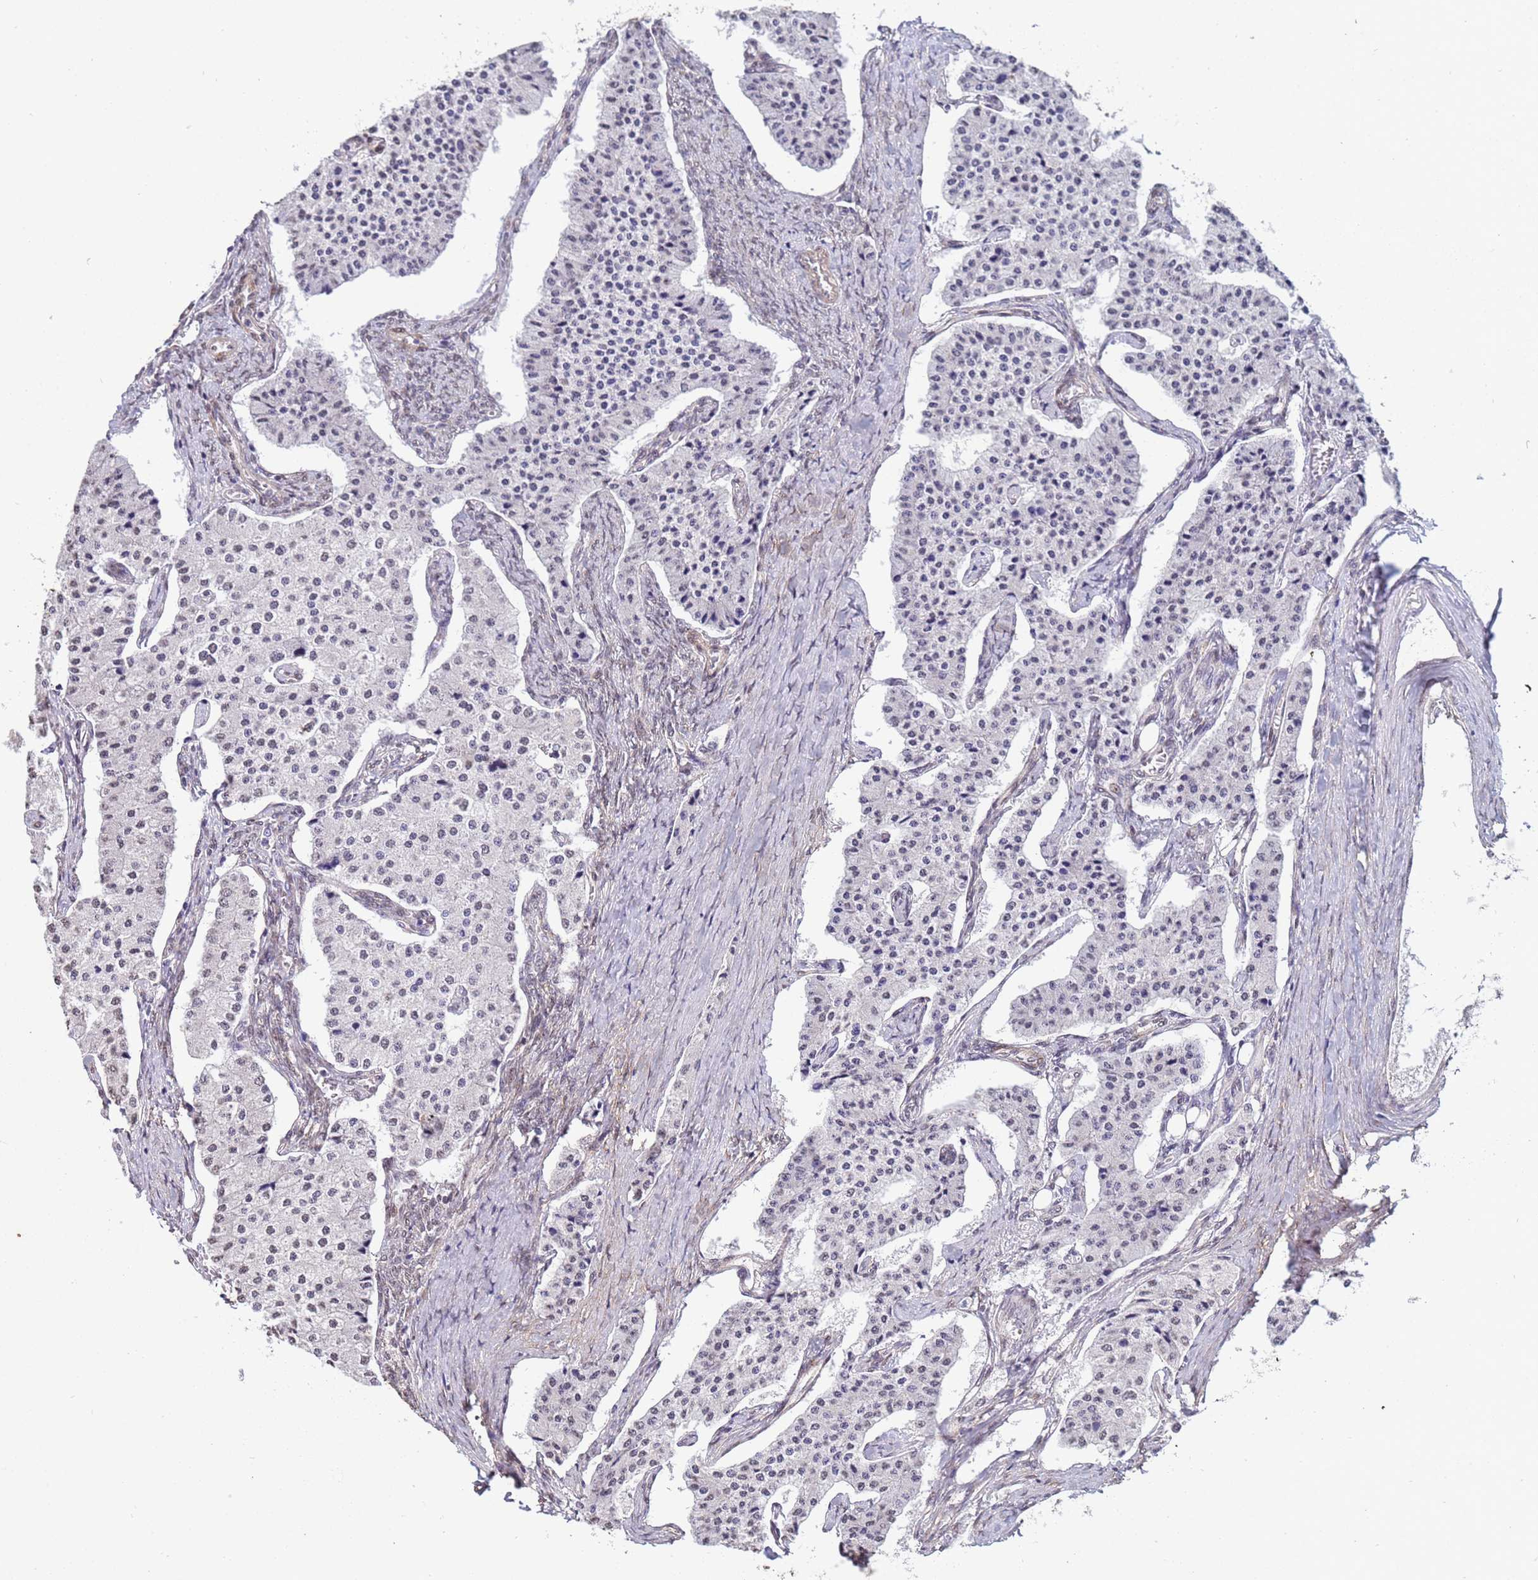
{"staining": {"intensity": "negative", "quantity": "none", "location": "none"}, "tissue": "carcinoid", "cell_type": "Tumor cells", "image_type": "cancer", "snomed": [{"axis": "morphology", "description": "Carcinoid, malignant, NOS"}, {"axis": "topography", "description": "Colon"}], "caption": "An image of human malignant carcinoid is negative for staining in tumor cells.", "gene": "TRIP6", "patient": {"sex": "female", "age": 52}}